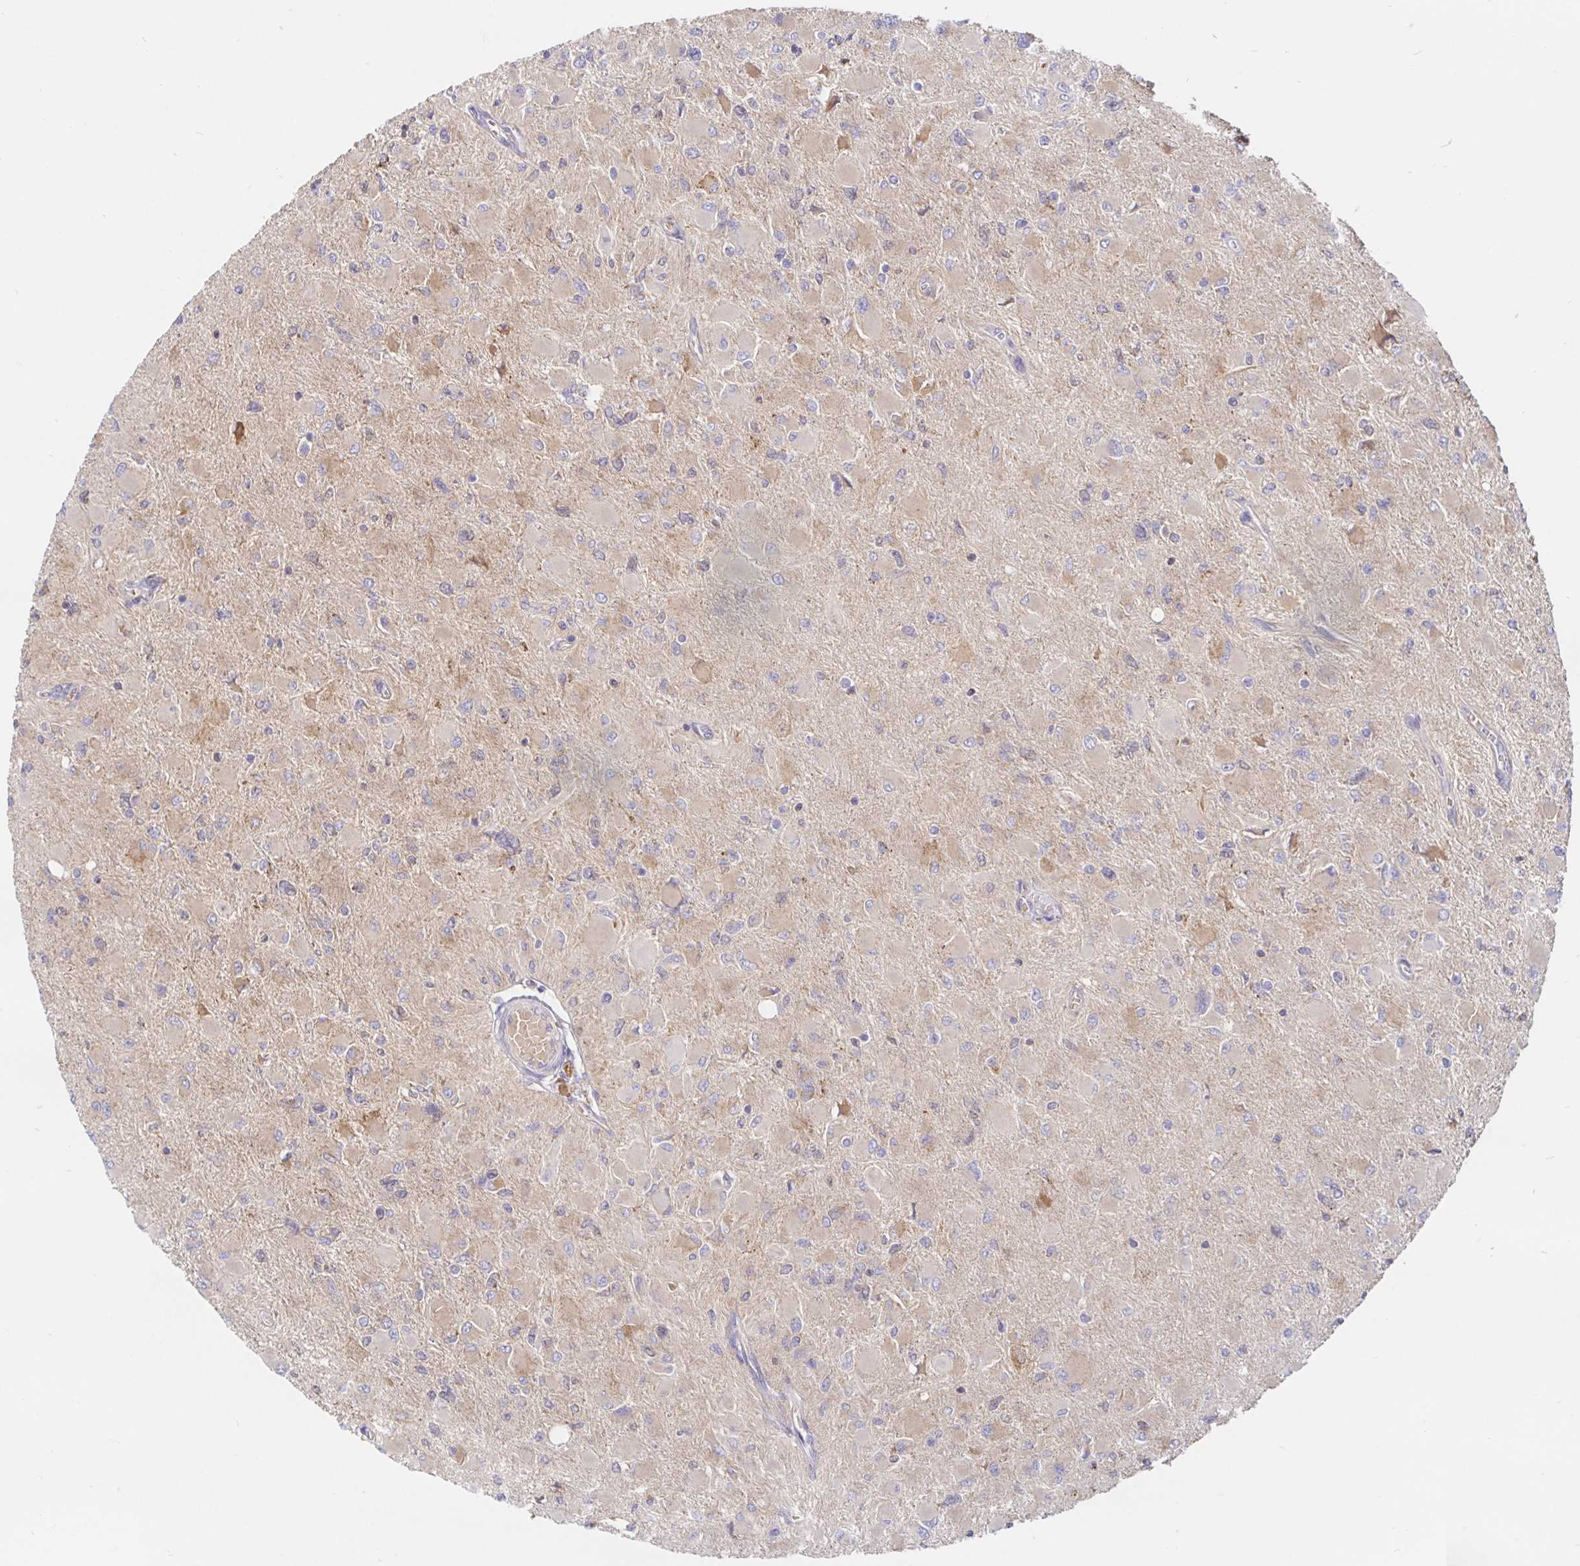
{"staining": {"intensity": "weak", "quantity": "25%-75%", "location": "cytoplasmic/membranous"}, "tissue": "glioma", "cell_type": "Tumor cells", "image_type": "cancer", "snomed": [{"axis": "morphology", "description": "Glioma, malignant, High grade"}, {"axis": "topography", "description": "Cerebral cortex"}], "caption": "A low amount of weak cytoplasmic/membranous expression is appreciated in approximately 25%-75% of tumor cells in malignant glioma (high-grade) tissue.", "gene": "PRDX3", "patient": {"sex": "female", "age": 36}}